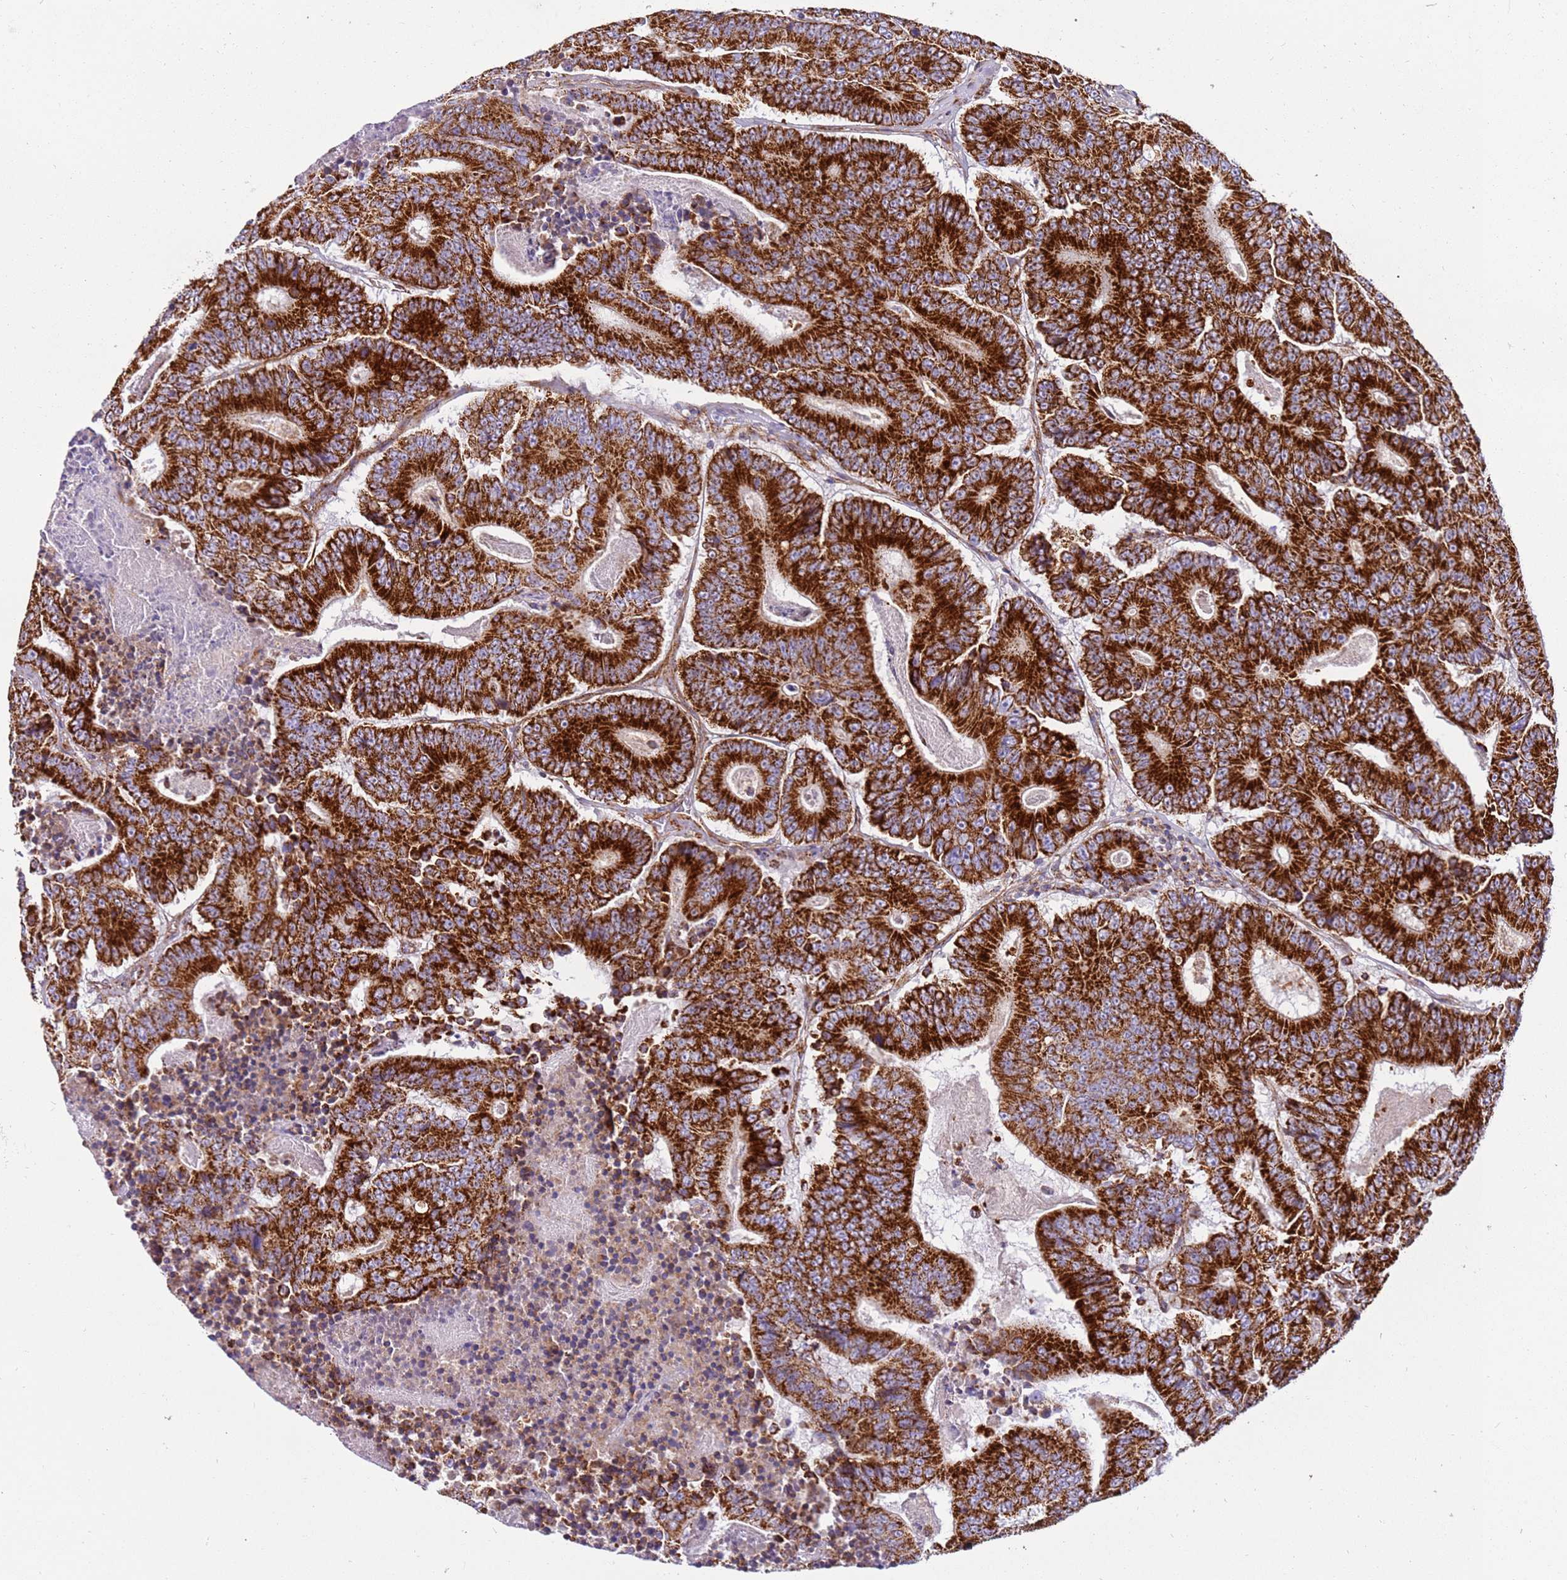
{"staining": {"intensity": "strong", "quantity": ">75%", "location": "cytoplasmic/membranous"}, "tissue": "colorectal cancer", "cell_type": "Tumor cells", "image_type": "cancer", "snomed": [{"axis": "morphology", "description": "Adenocarcinoma, NOS"}, {"axis": "topography", "description": "Colon"}], "caption": "Immunohistochemistry (IHC) (DAB (3,3'-diaminobenzidine)) staining of human adenocarcinoma (colorectal) reveals strong cytoplasmic/membranous protein staining in approximately >75% of tumor cells. (IHC, brightfield microscopy, high magnification).", "gene": "MRPL20", "patient": {"sex": "male", "age": 83}}